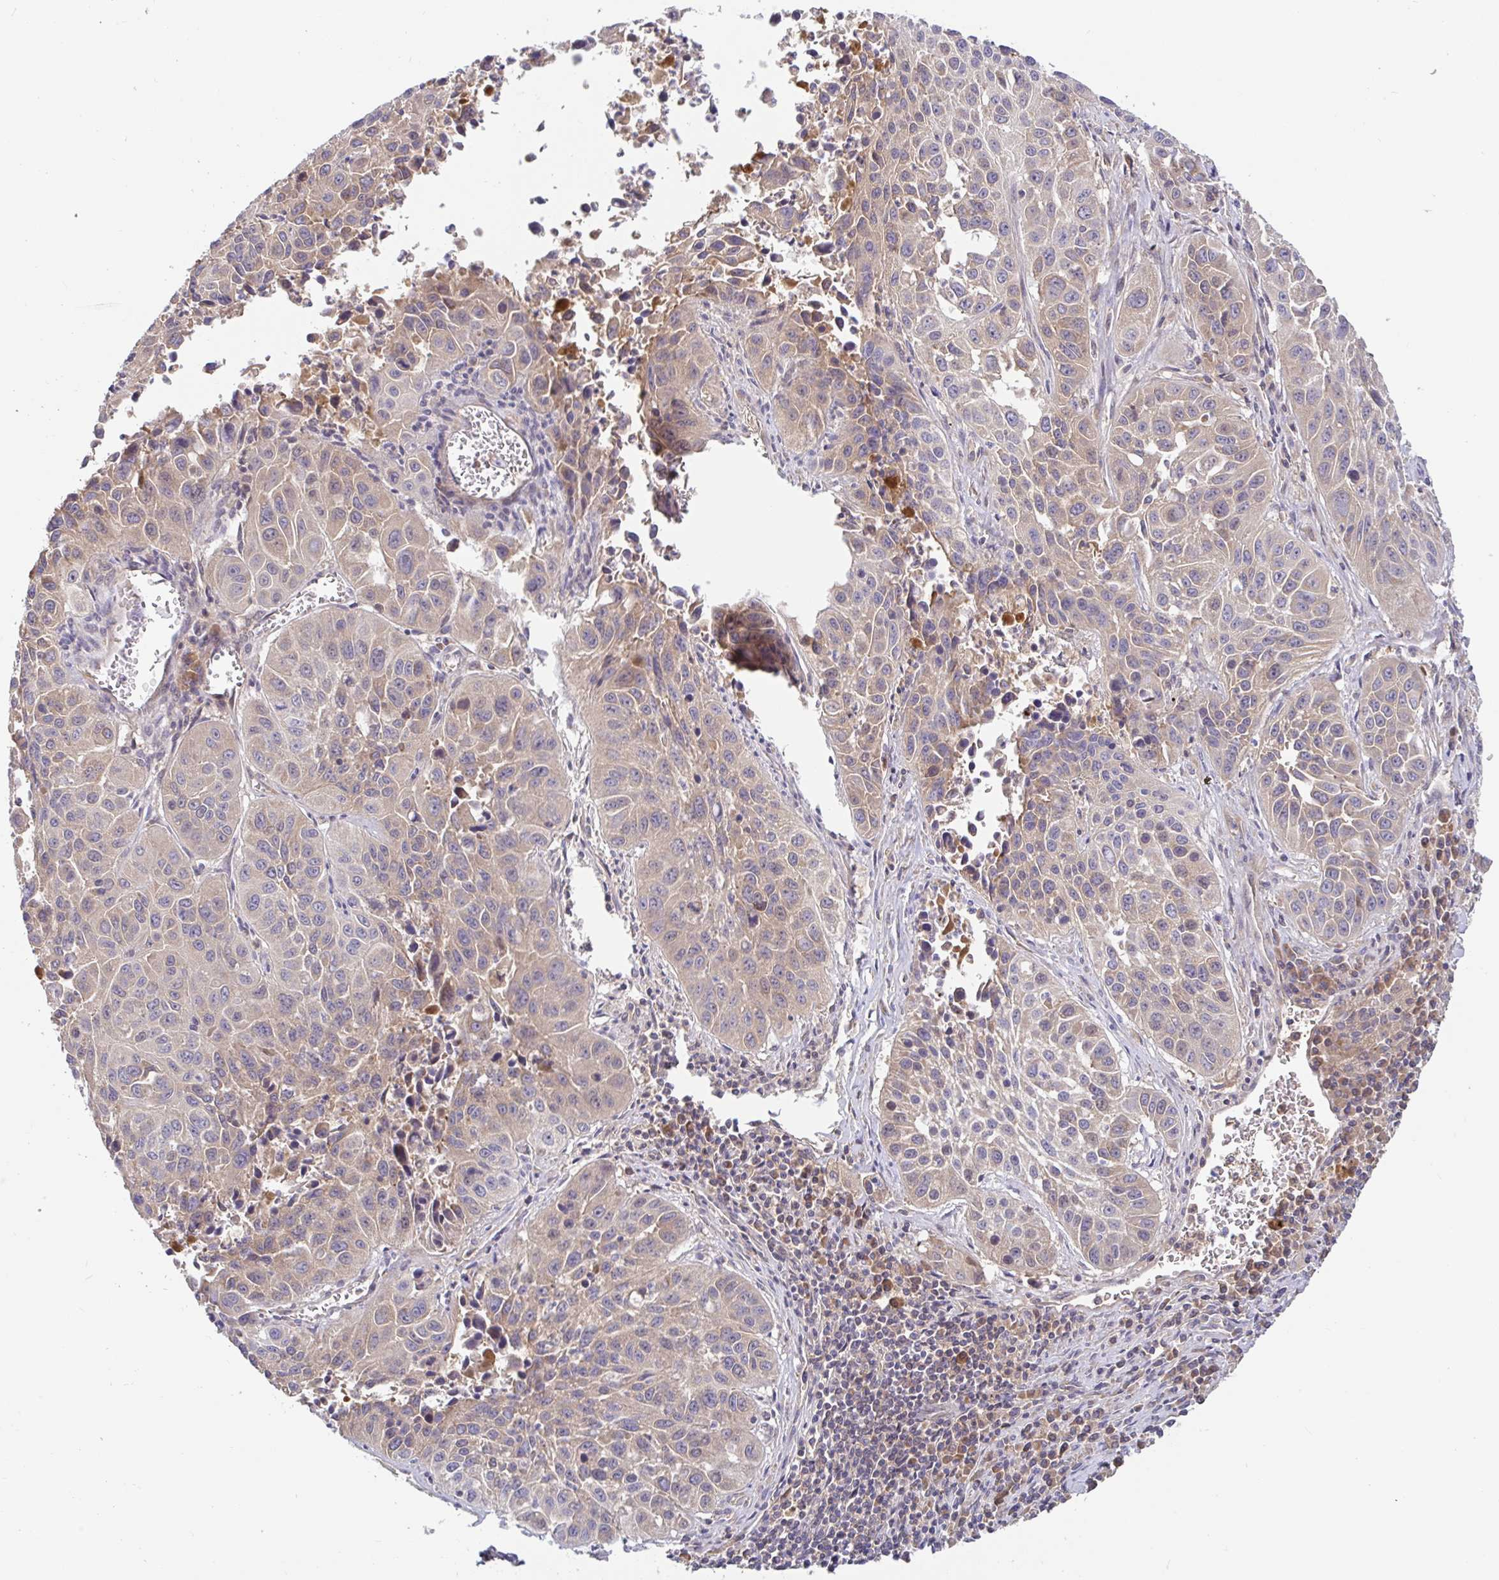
{"staining": {"intensity": "weak", "quantity": "<25%", "location": "cytoplasmic/membranous"}, "tissue": "lung cancer", "cell_type": "Tumor cells", "image_type": "cancer", "snomed": [{"axis": "morphology", "description": "Squamous cell carcinoma, NOS"}, {"axis": "topography", "description": "Lung"}], "caption": "This is an IHC photomicrograph of human lung cancer (squamous cell carcinoma). There is no staining in tumor cells.", "gene": "LARP1", "patient": {"sex": "female", "age": 61}}